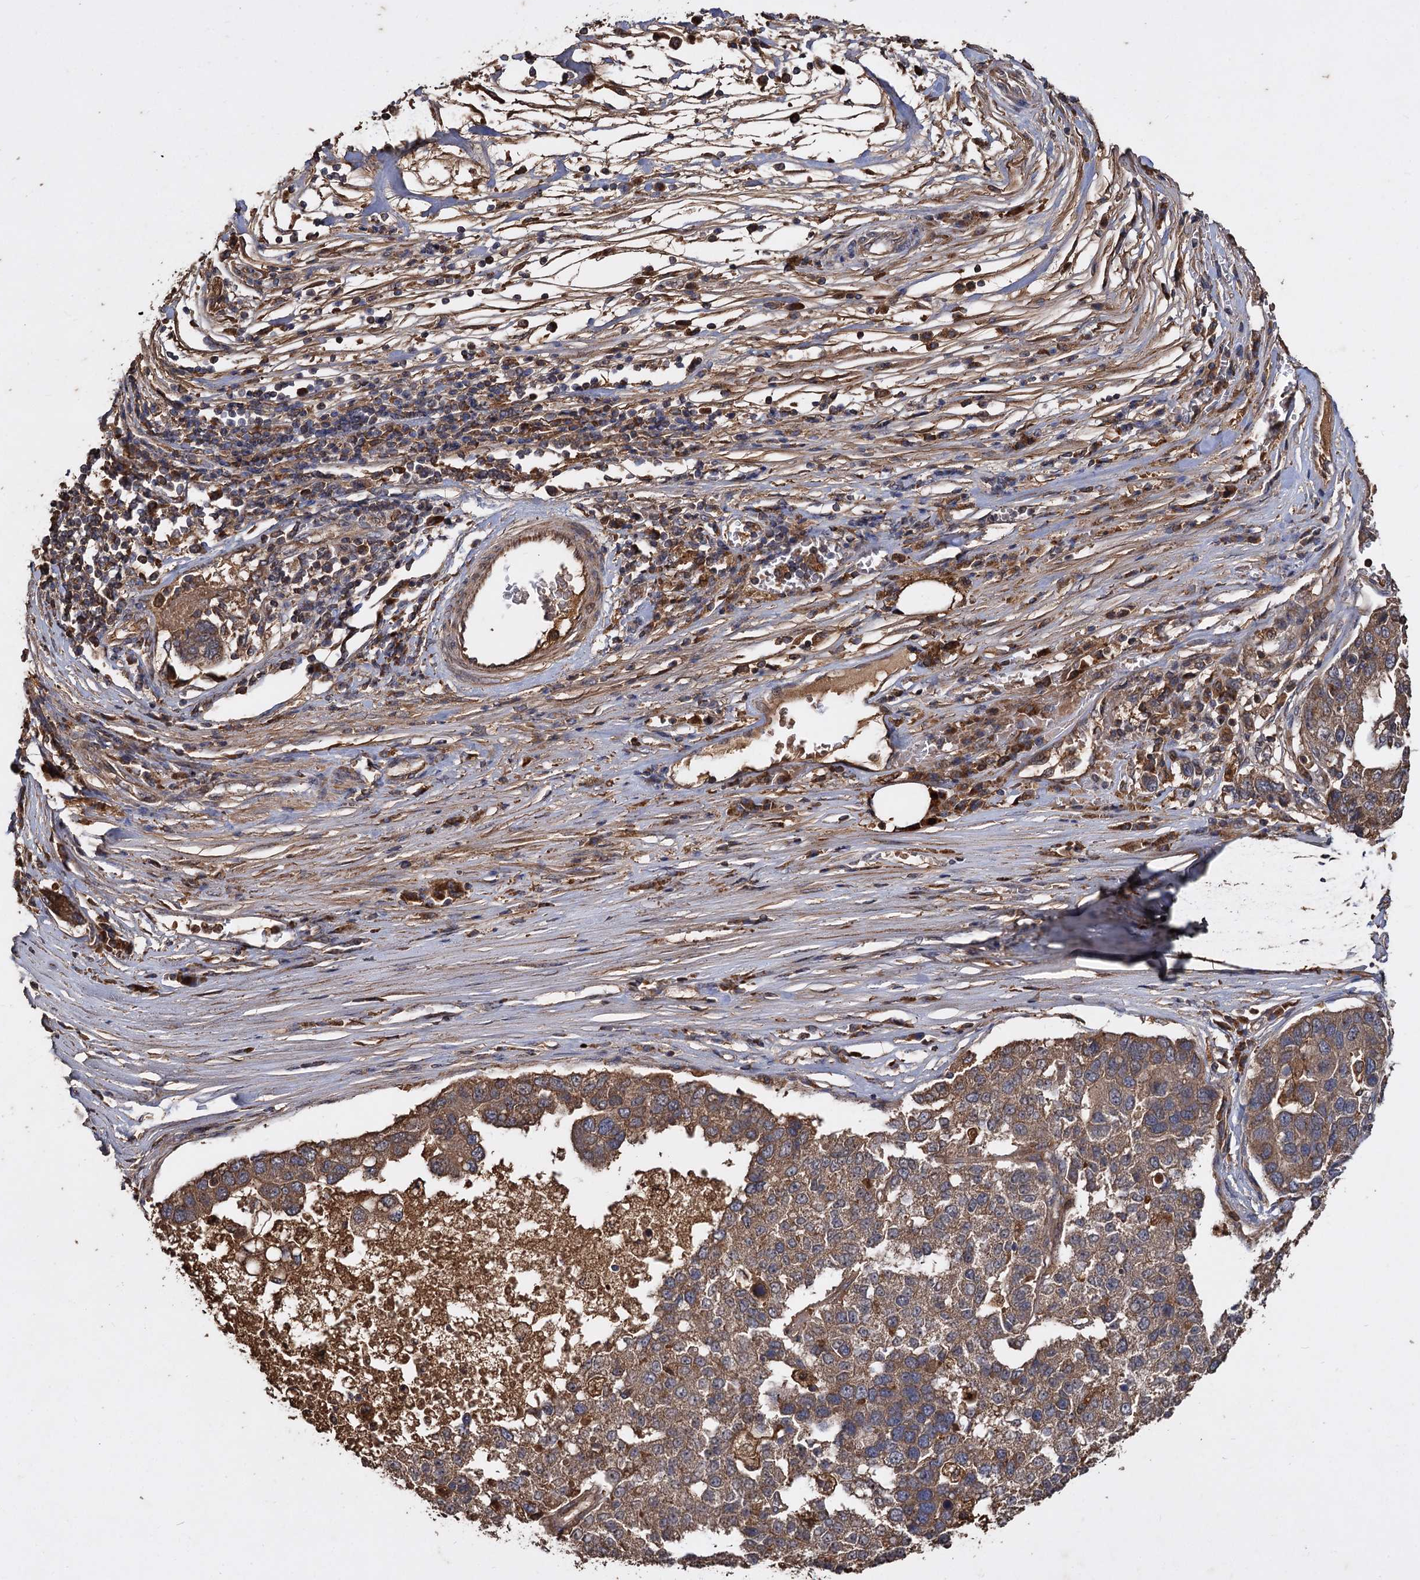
{"staining": {"intensity": "moderate", "quantity": ">75%", "location": "cytoplasmic/membranous"}, "tissue": "pancreatic cancer", "cell_type": "Tumor cells", "image_type": "cancer", "snomed": [{"axis": "morphology", "description": "Adenocarcinoma, NOS"}, {"axis": "topography", "description": "Pancreas"}], "caption": "Protein expression analysis of human pancreatic cancer reveals moderate cytoplasmic/membranous expression in about >75% of tumor cells.", "gene": "GCLC", "patient": {"sex": "female", "age": 61}}